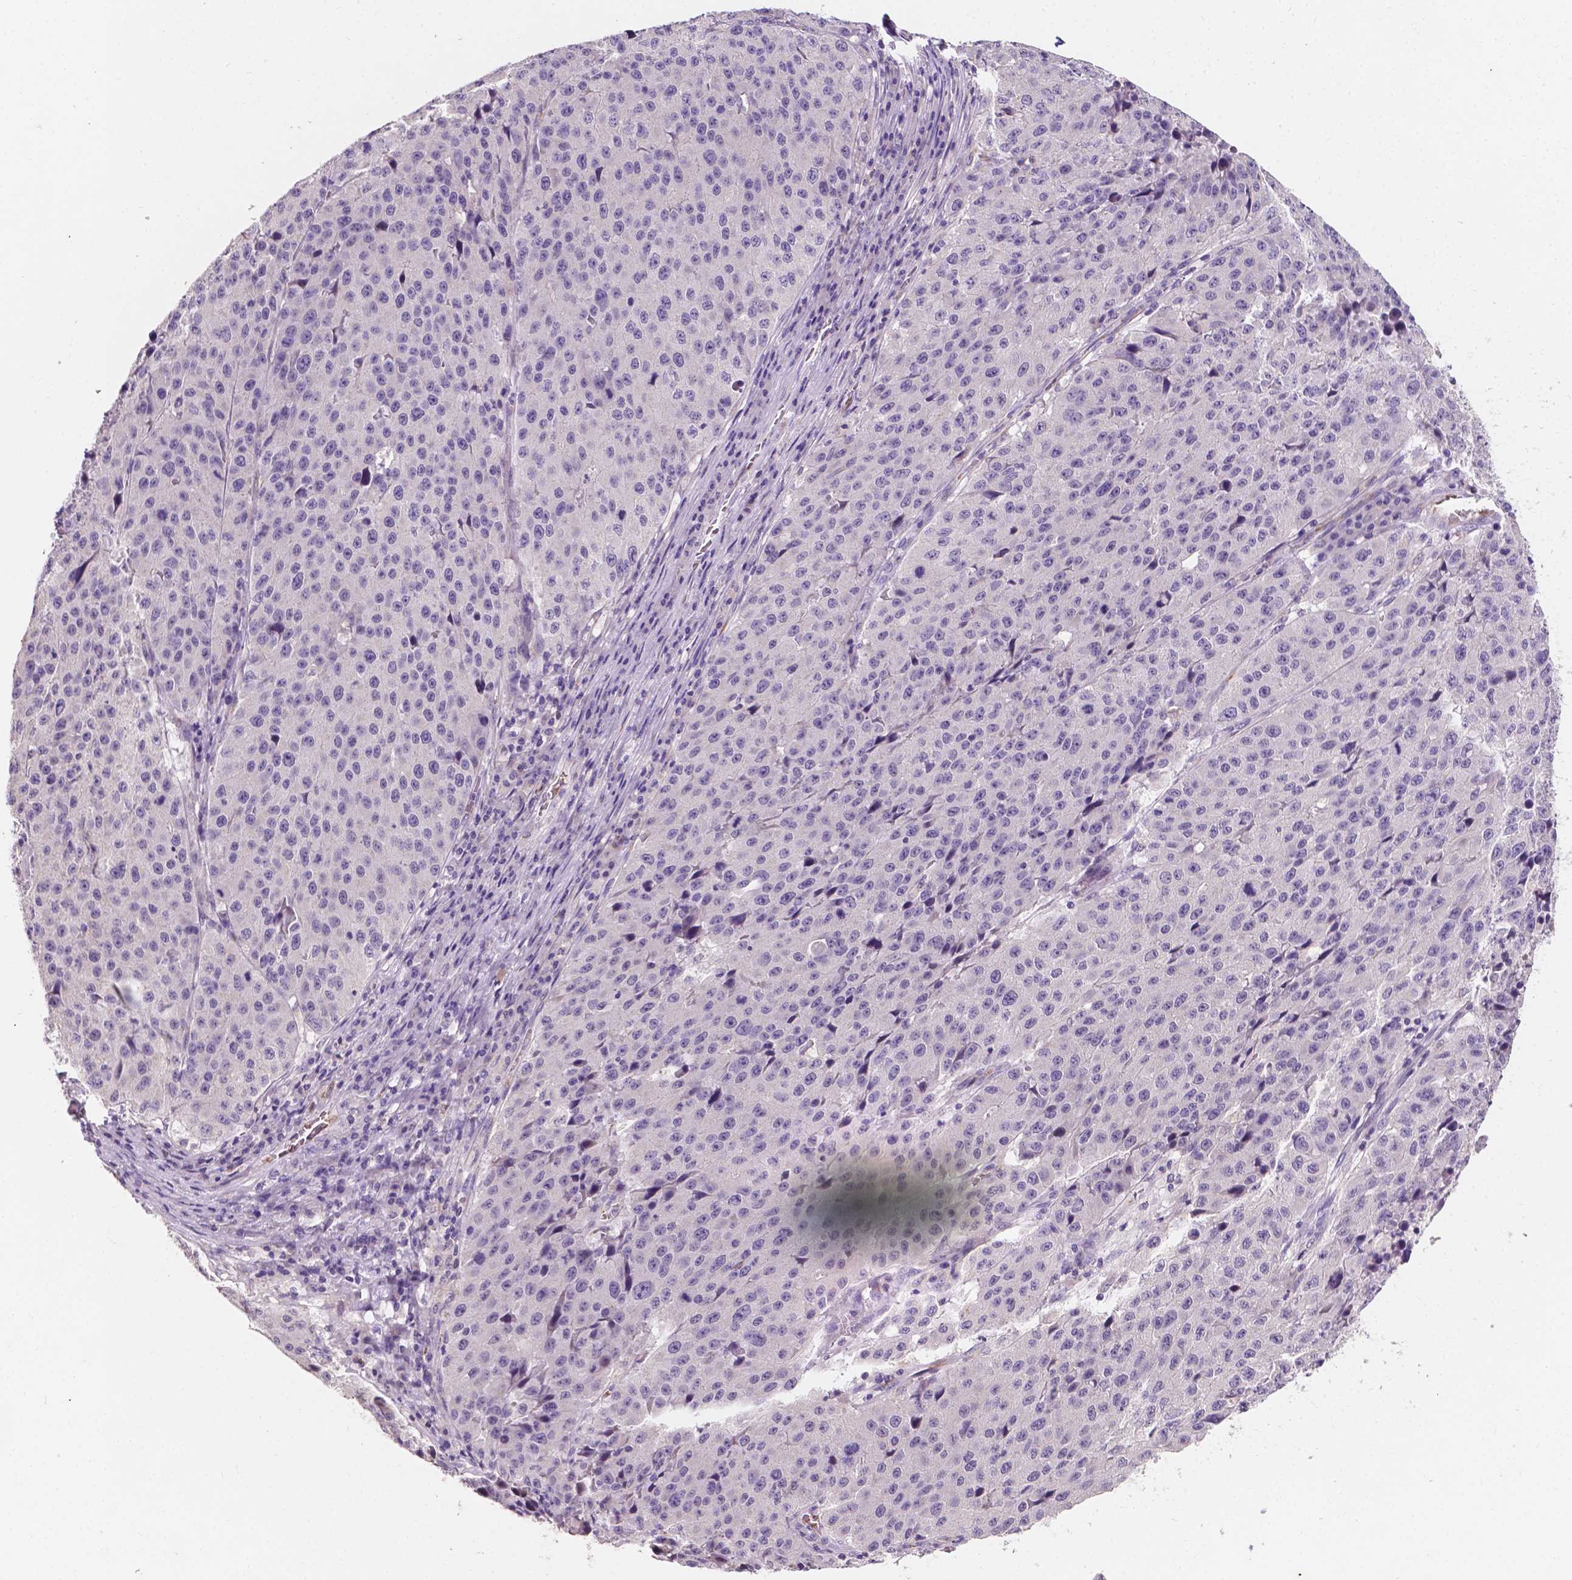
{"staining": {"intensity": "negative", "quantity": "none", "location": "none"}, "tissue": "stomach cancer", "cell_type": "Tumor cells", "image_type": "cancer", "snomed": [{"axis": "morphology", "description": "Adenocarcinoma, NOS"}, {"axis": "topography", "description": "Stomach"}], "caption": "Stomach adenocarcinoma was stained to show a protein in brown. There is no significant positivity in tumor cells.", "gene": "SLC22A4", "patient": {"sex": "male", "age": 71}}